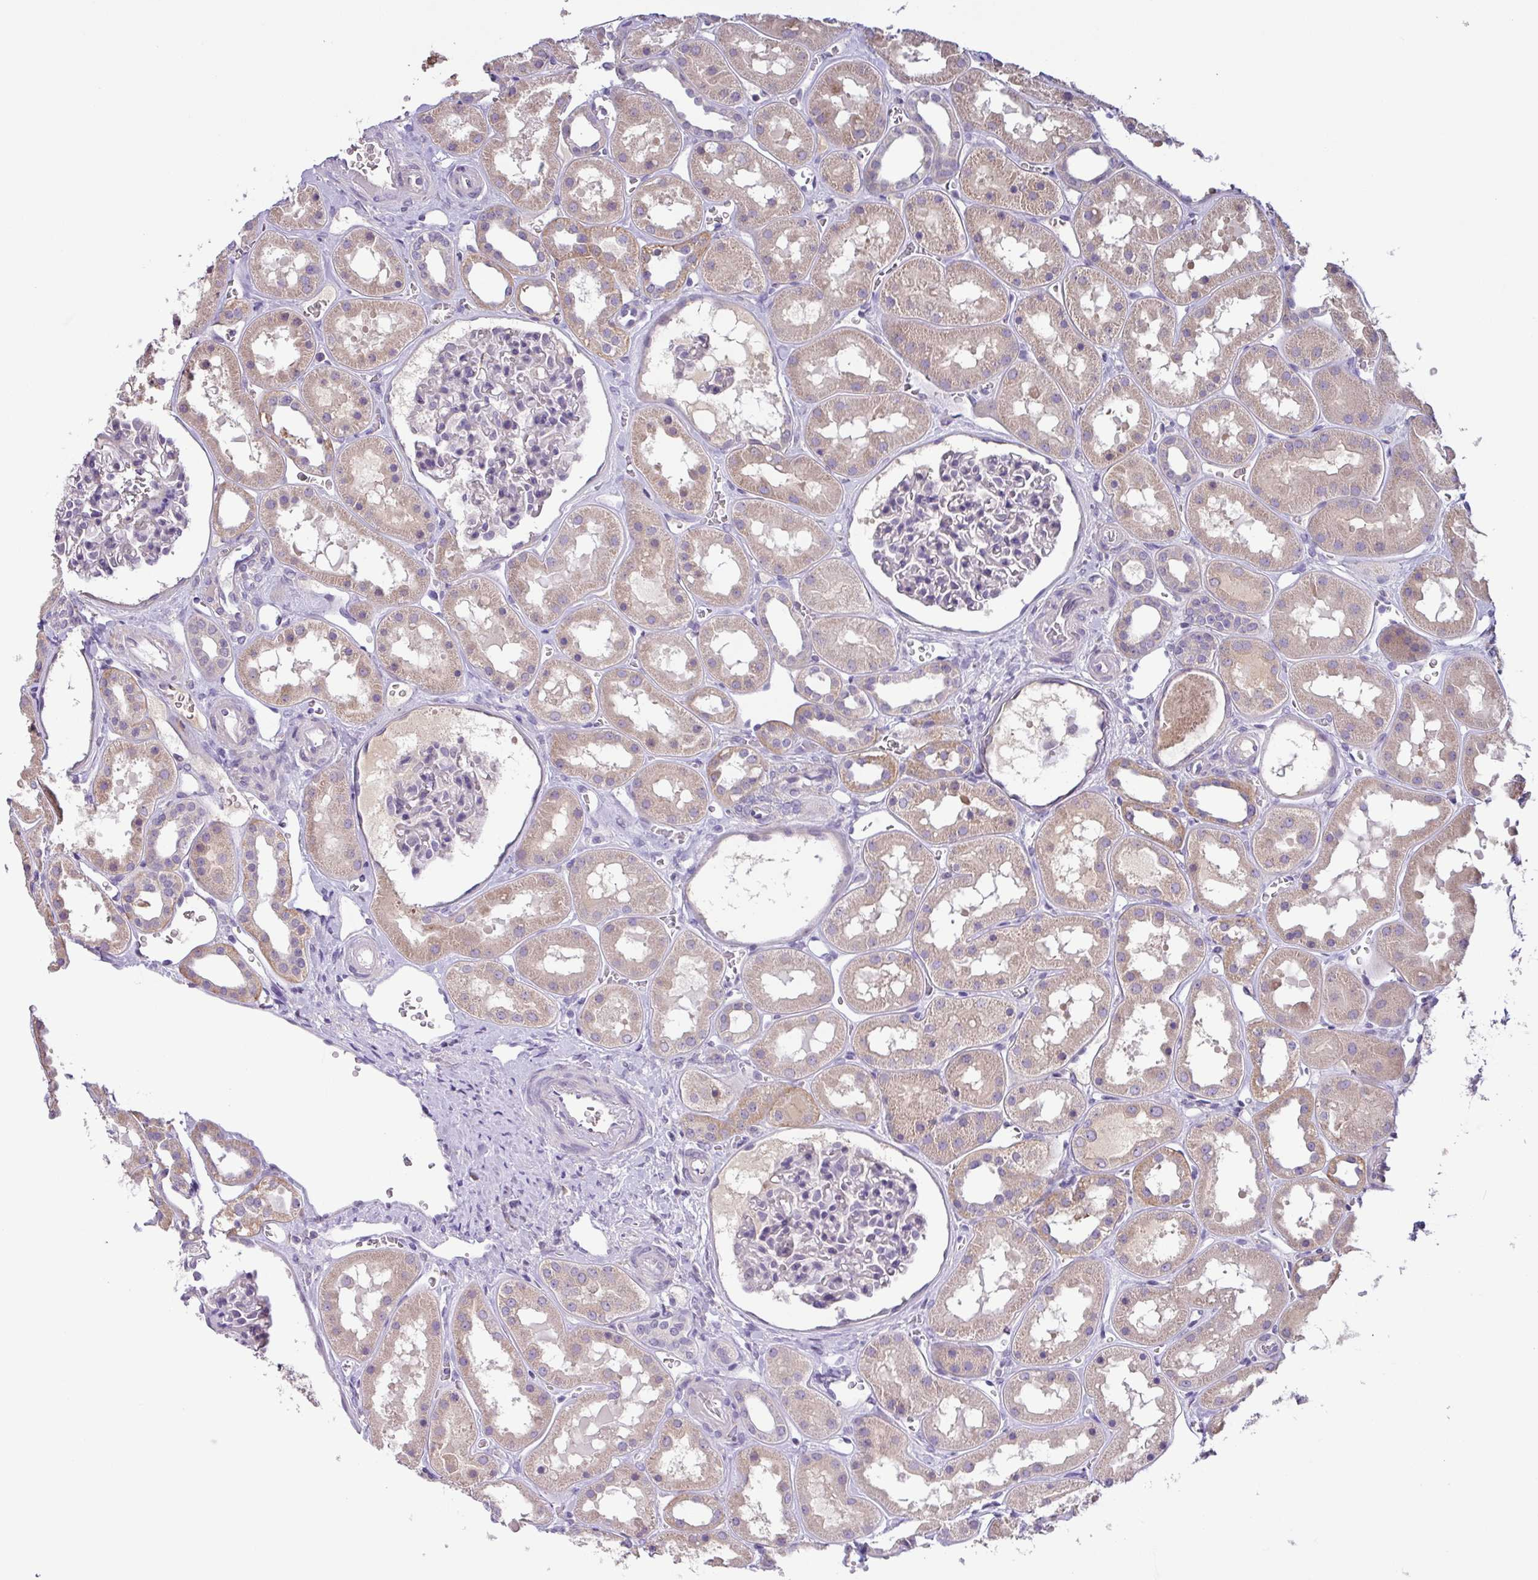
{"staining": {"intensity": "negative", "quantity": "none", "location": "none"}, "tissue": "kidney", "cell_type": "Cells in glomeruli", "image_type": "normal", "snomed": [{"axis": "morphology", "description": "Normal tissue, NOS"}, {"axis": "topography", "description": "Kidney"}], "caption": "A high-resolution micrograph shows IHC staining of normal kidney, which displays no significant positivity in cells in glomeruli. (Brightfield microscopy of DAB IHC at high magnification).", "gene": "SFTPB", "patient": {"sex": "female", "age": 41}}